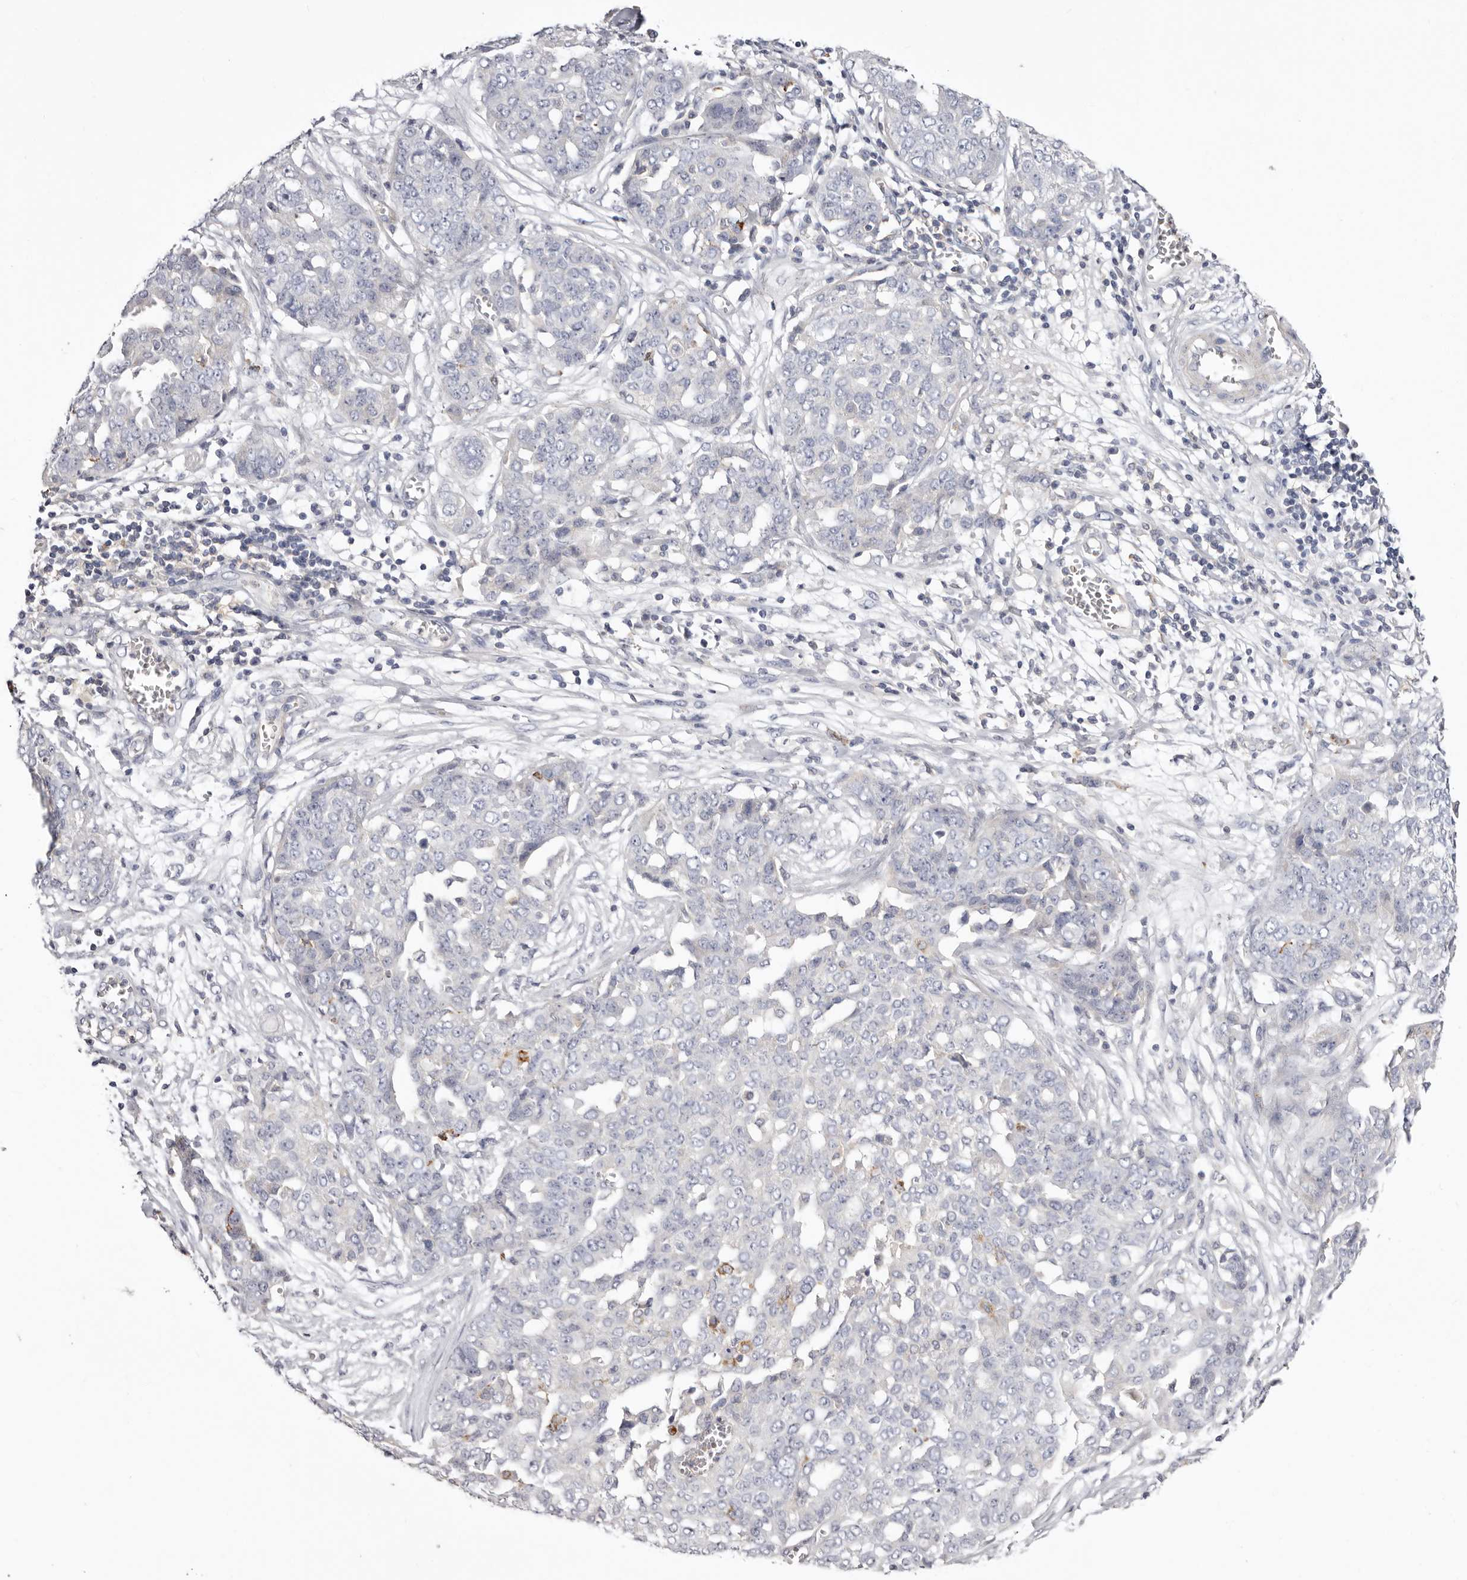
{"staining": {"intensity": "negative", "quantity": "none", "location": "none"}, "tissue": "ovarian cancer", "cell_type": "Tumor cells", "image_type": "cancer", "snomed": [{"axis": "morphology", "description": "Cystadenocarcinoma, serous, NOS"}, {"axis": "topography", "description": "Soft tissue"}, {"axis": "topography", "description": "Ovary"}], "caption": "Immunohistochemical staining of ovarian cancer demonstrates no significant staining in tumor cells.", "gene": "S1PR5", "patient": {"sex": "female", "age": 57}}